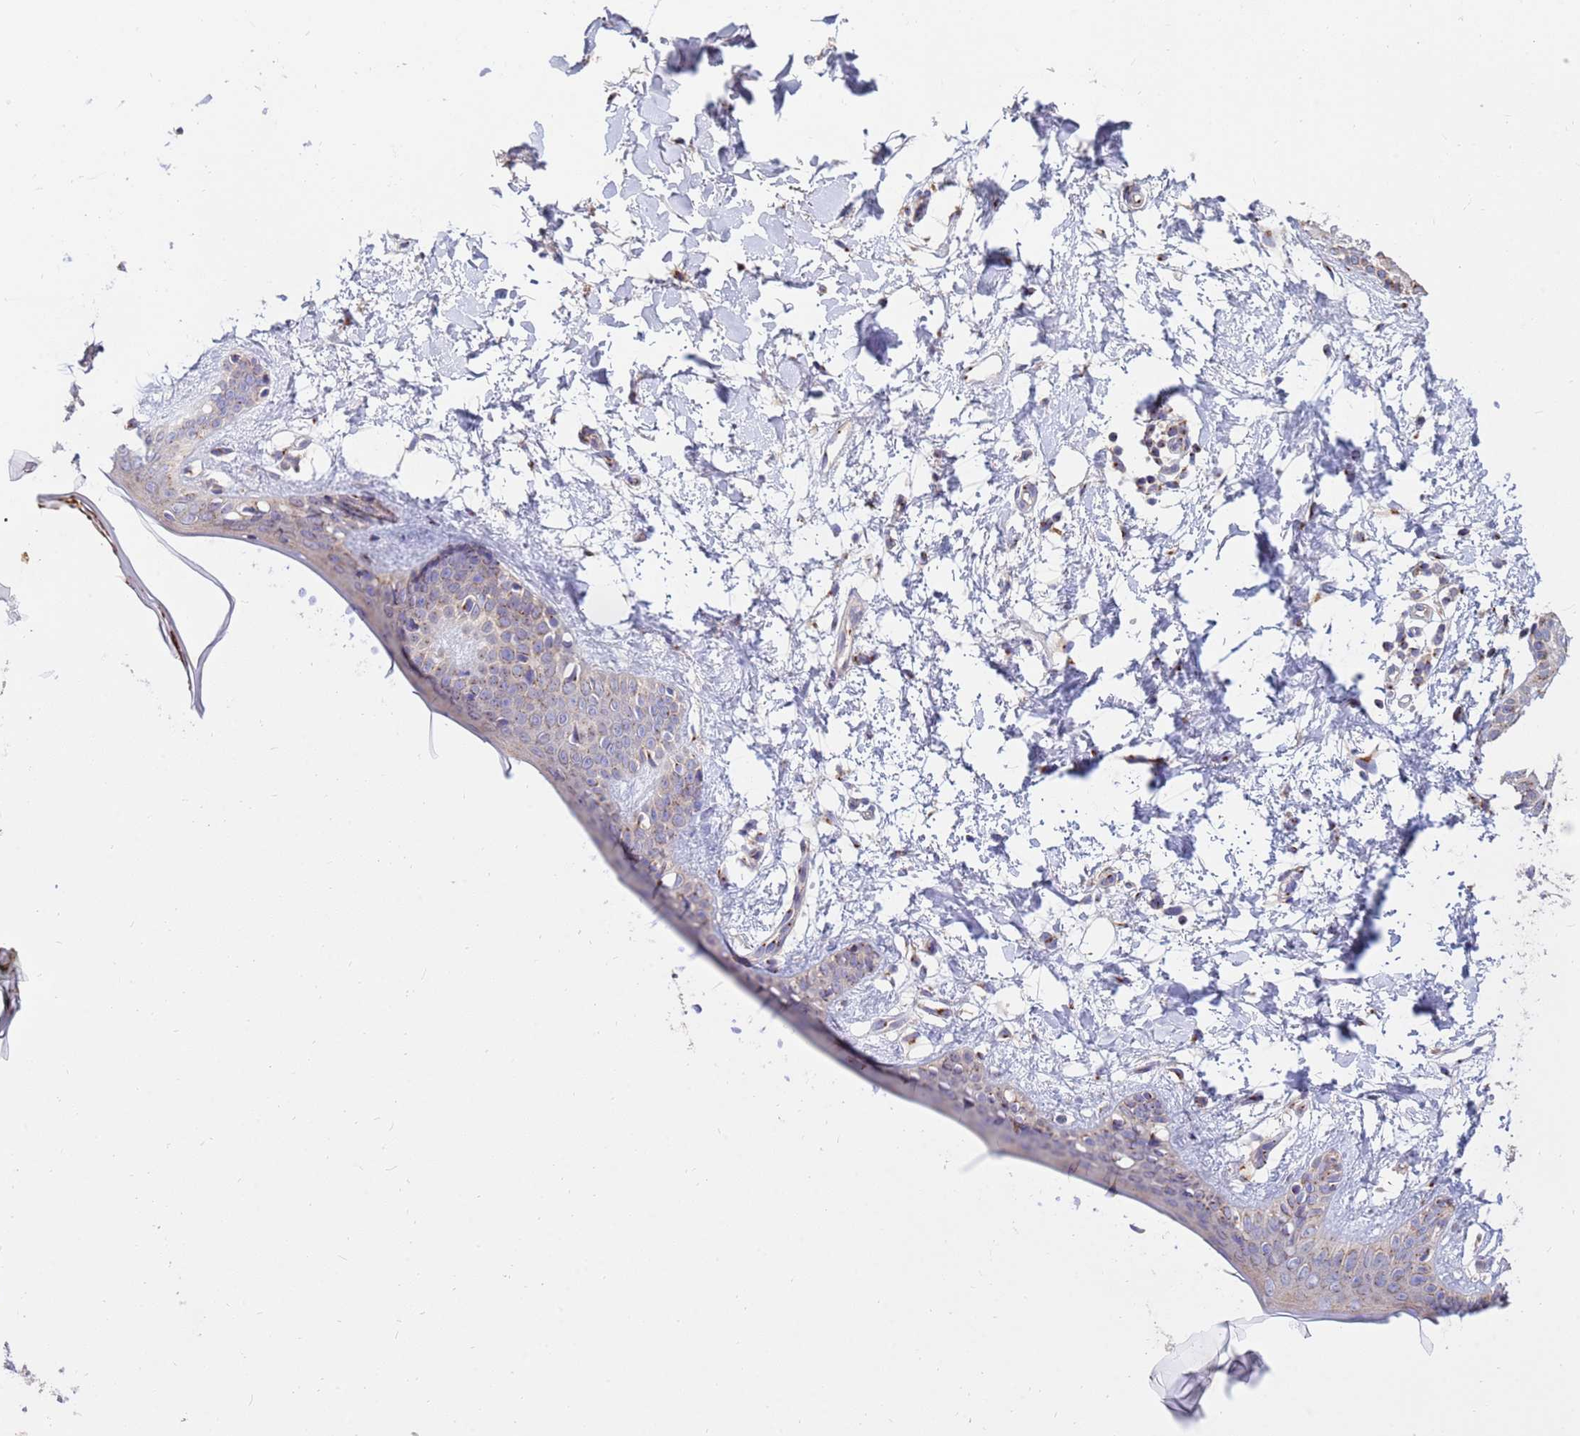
{"staining": {"intensity": "moderate", "quantity": ">75%", "location": "cytoplasmic/membranous"}, "tissue": "skin", "cell_type": "Fibroblasts", "image_type": "normal", "snomed": [{"axis": "morphology", "description": "Normal tissue, NOS"}, {"axis": "topography", "description": "Skin"}], "caption": "Protein expression by IHC demonstrates moderate cytoplasmic/membranous staining in approximately >75% of fibroblasts in normal skin. Nuclei are stained in blue.", "gene": "HPS3", "patient": {"sex": "female", "age": 34}}